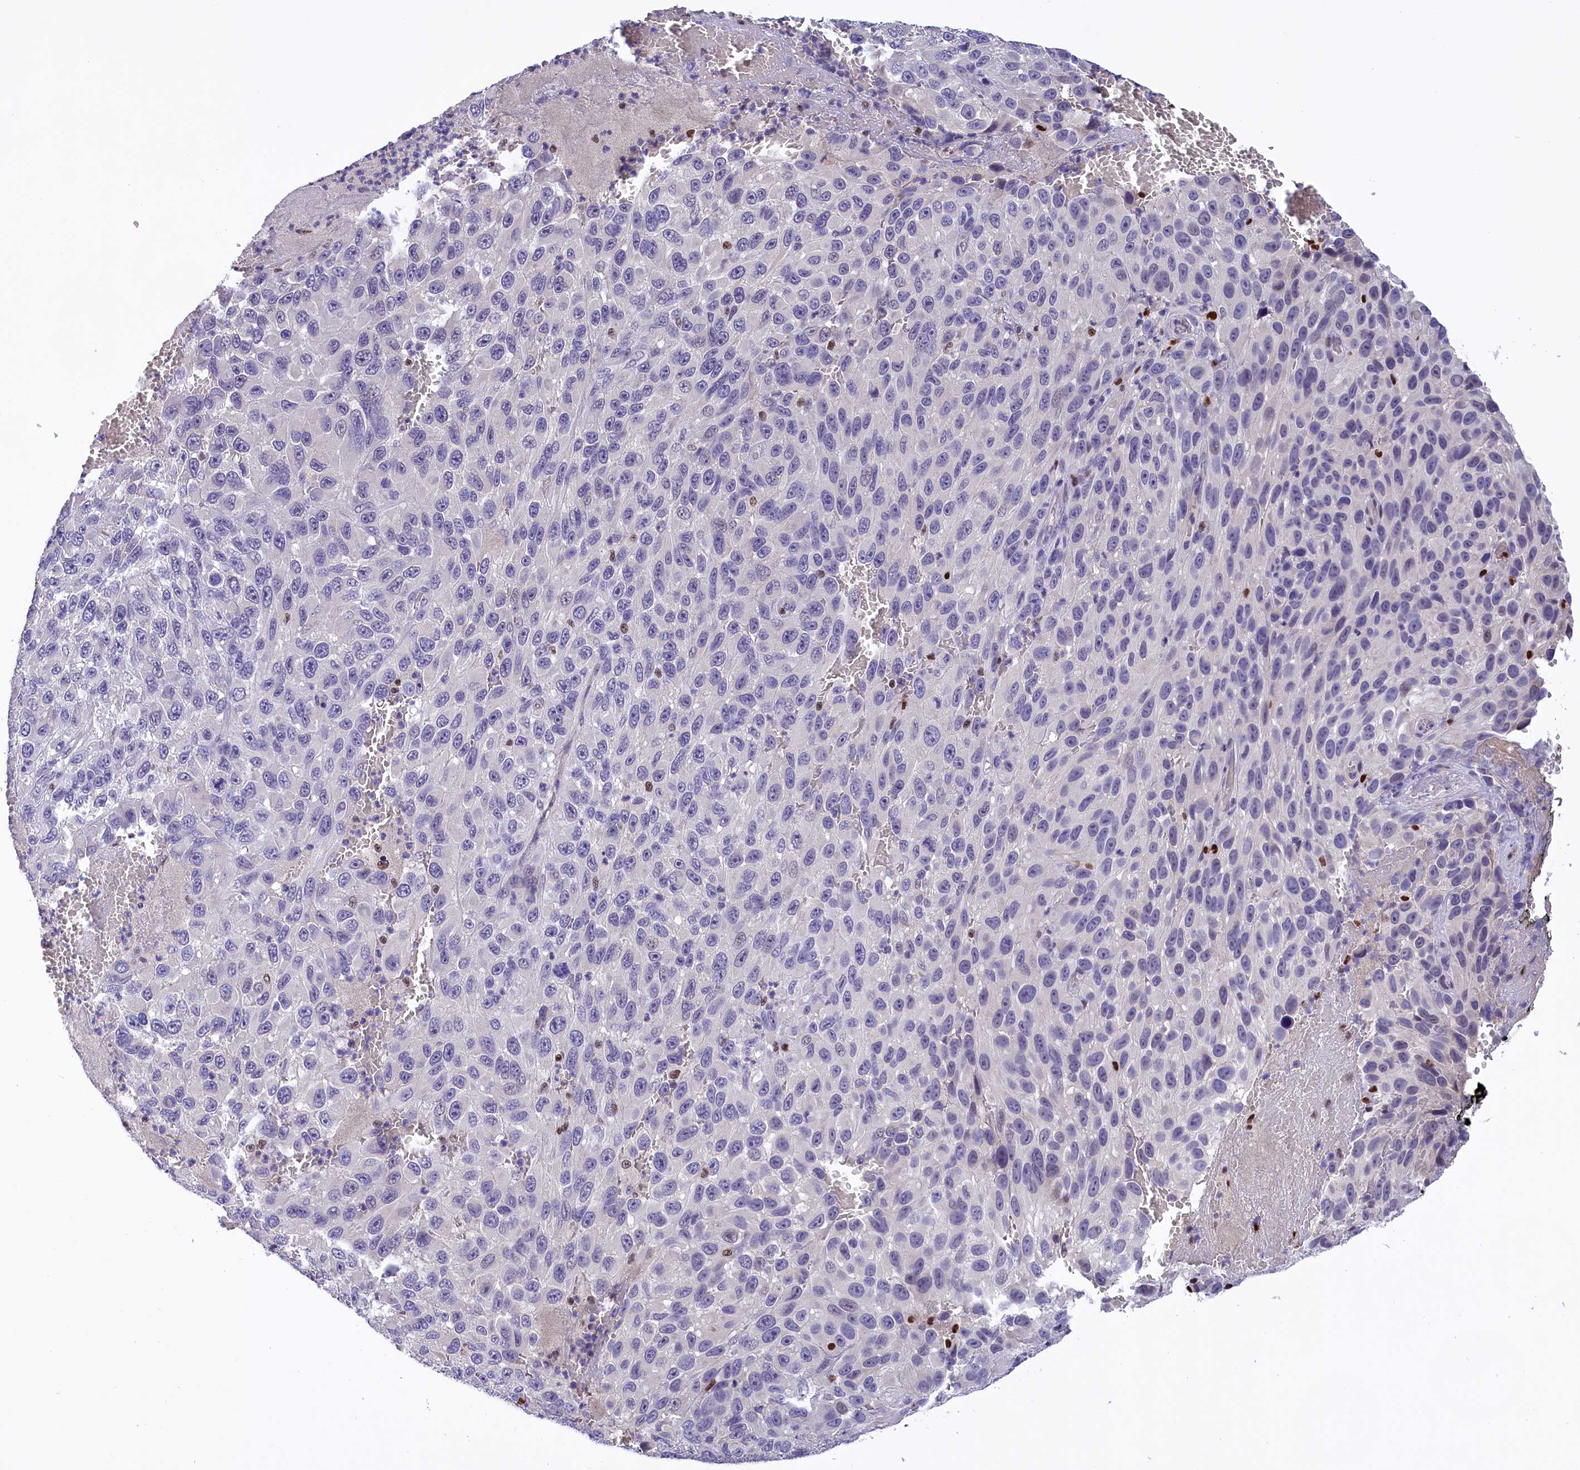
{"staining": {"intensity": "negative", "quantity": "none", "location": "none"}, "tissue": "melanoma", "cell_type": "Tumor cells", "image_type": "cancer", "snomed": [{"axis": "morphology", "description": "Normal tissue, NOS"}, {"axis": "morphology", "description": "Malignant melanoma, NOS"}, {"axis": "topography", "description": "Skin"}], "caption": "Image shows no protein staining in tumor cells of melanoma tissue. (Stains: DAB (3,3'-diaminobenzidine) immunohistochemistry (IHC) with hematoxylin counter stain, Microscopy: brightfield microscopy at high magnification).", "gene": "BTBD9", "patient": {"sex": "female", "age": 96}}